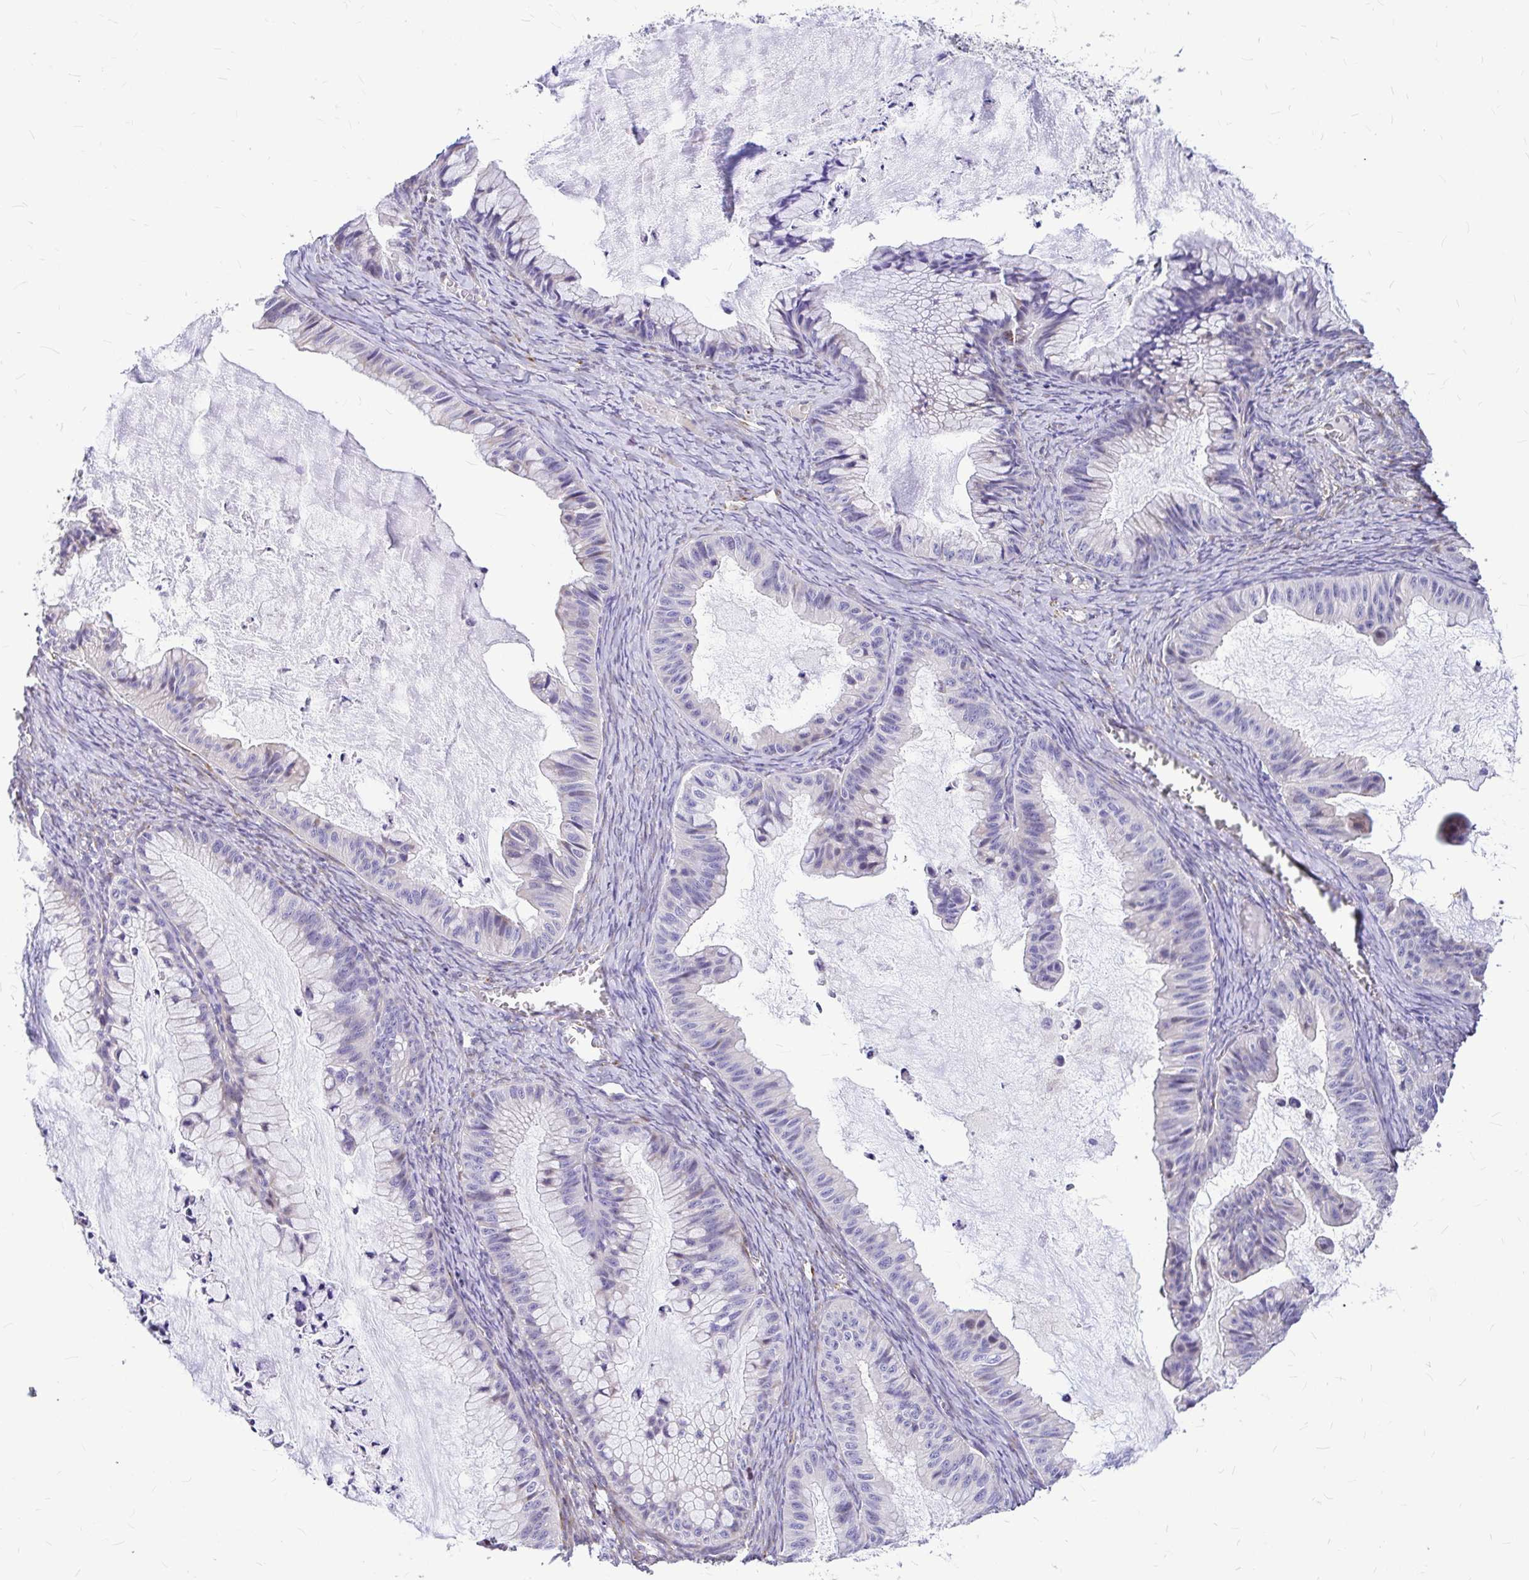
{"staining": {"intensity": "negative", "quantity": "none", "location": "none"}, "tissue": "ovarian cancer", "cell_type": "Tumor cells", "image_type": "cancer", "snomed": [{"axis": "morphology", "description": "Cystadenocarcinoma, mucinous, NOS"}, {"axis": "topography", "description": "Ovary"}], "caption": "The immunohistochemistry (IHC) photomicrograph has no significant positivity in tumor cells of ovarian mucinous cystadenocarcinoma tissue.", "gene": "GABBR2", "patient": {"sex": "female", "age": 72}}